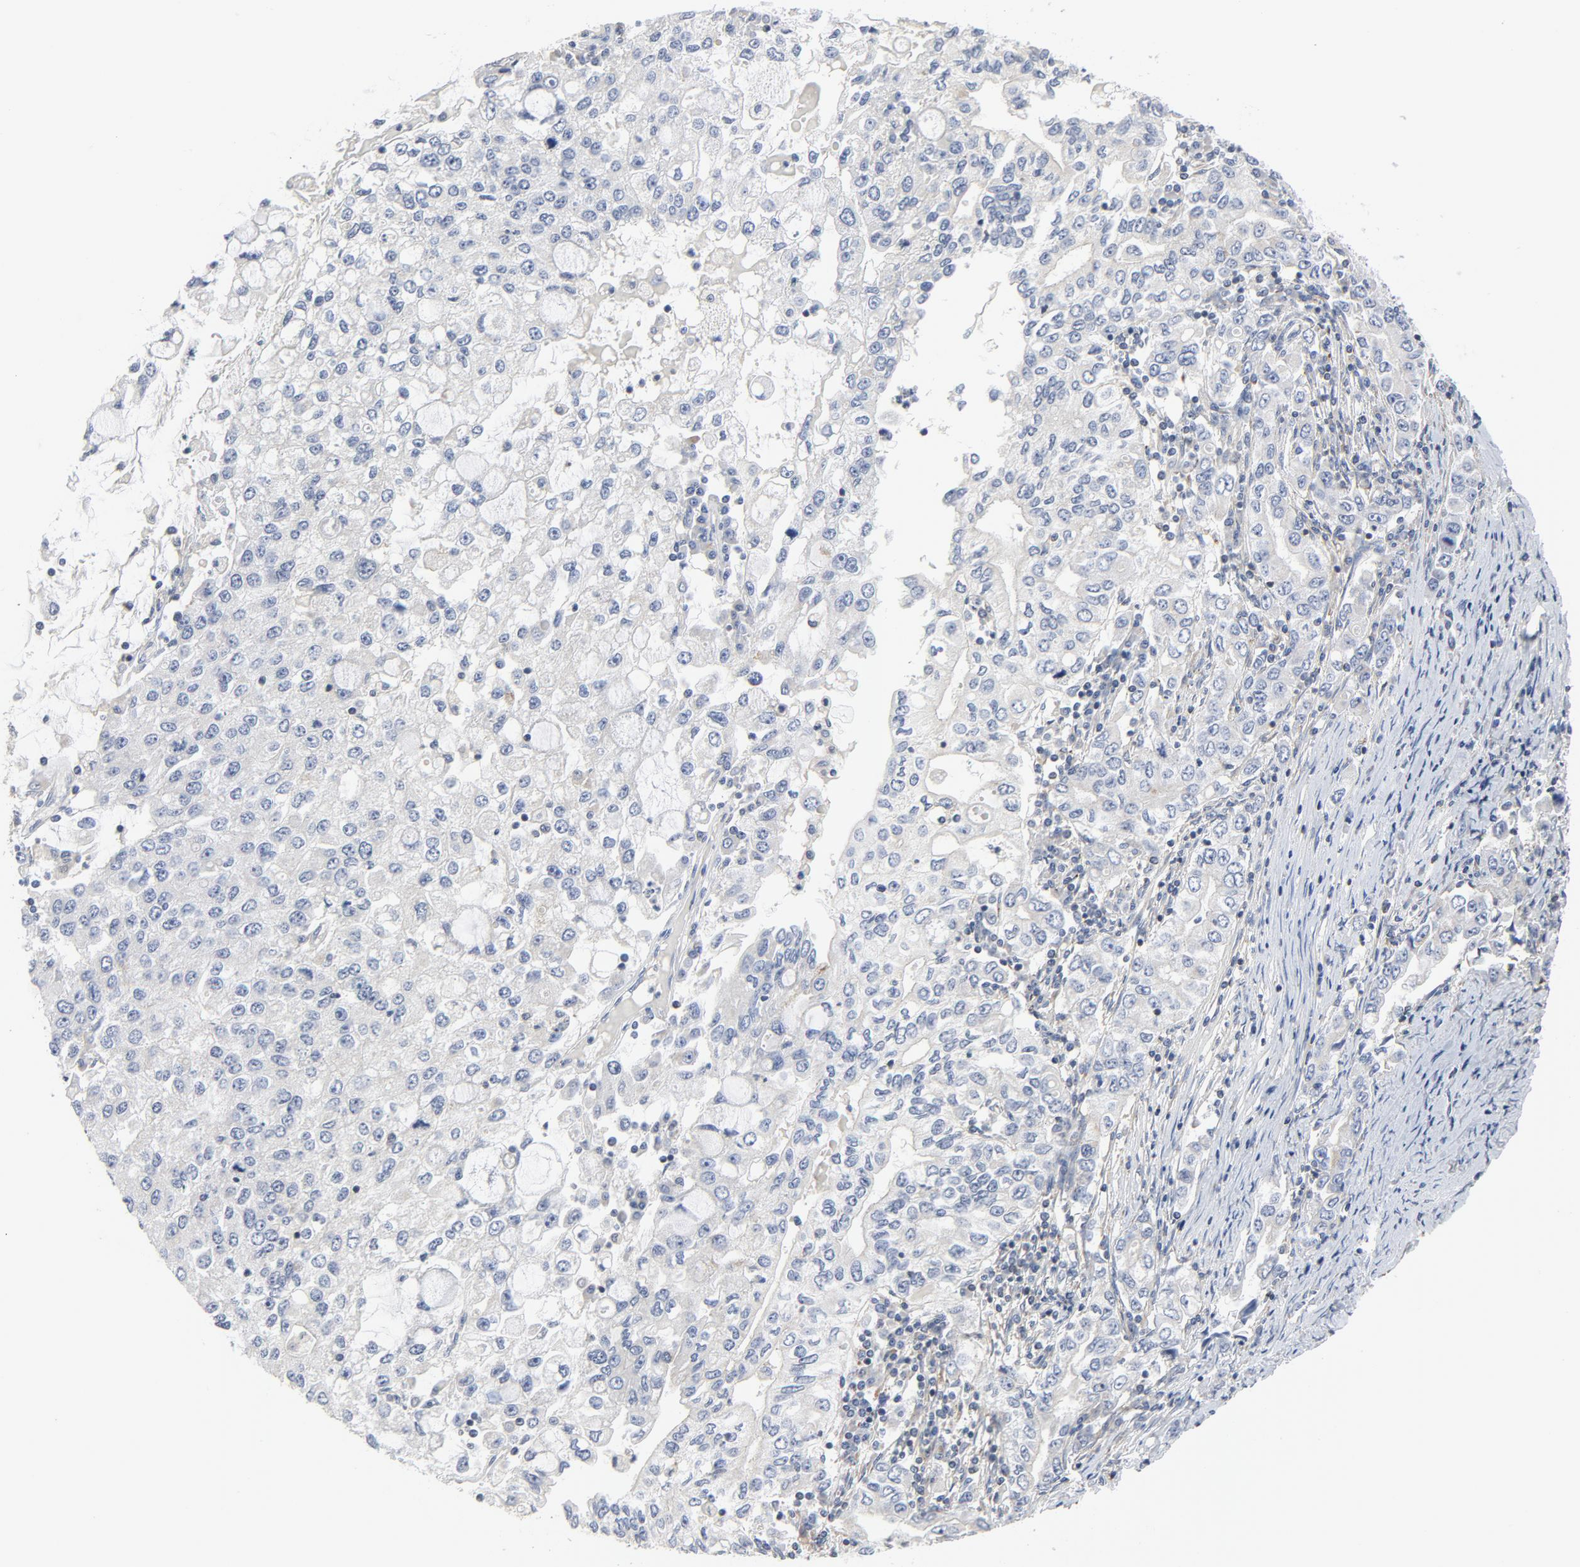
{"staining": {"intensity": "negative", "quantity": "none", "location": "none"}, "tissue": "stomach cancer", "cell_type": "Tumor cells", "image_type": "cancer", "snomed": [{"axis": "morphology", "description": "Adenocarcinoma, NOS"}, {"axis": "topography", "description": "Stomach, lower"}], "caption": "There is no significant positivity in tumor cells of adenocarcinoma (stomach).", "gene": "C14orf119", "patient": {"sex": "female", "age": 72}}